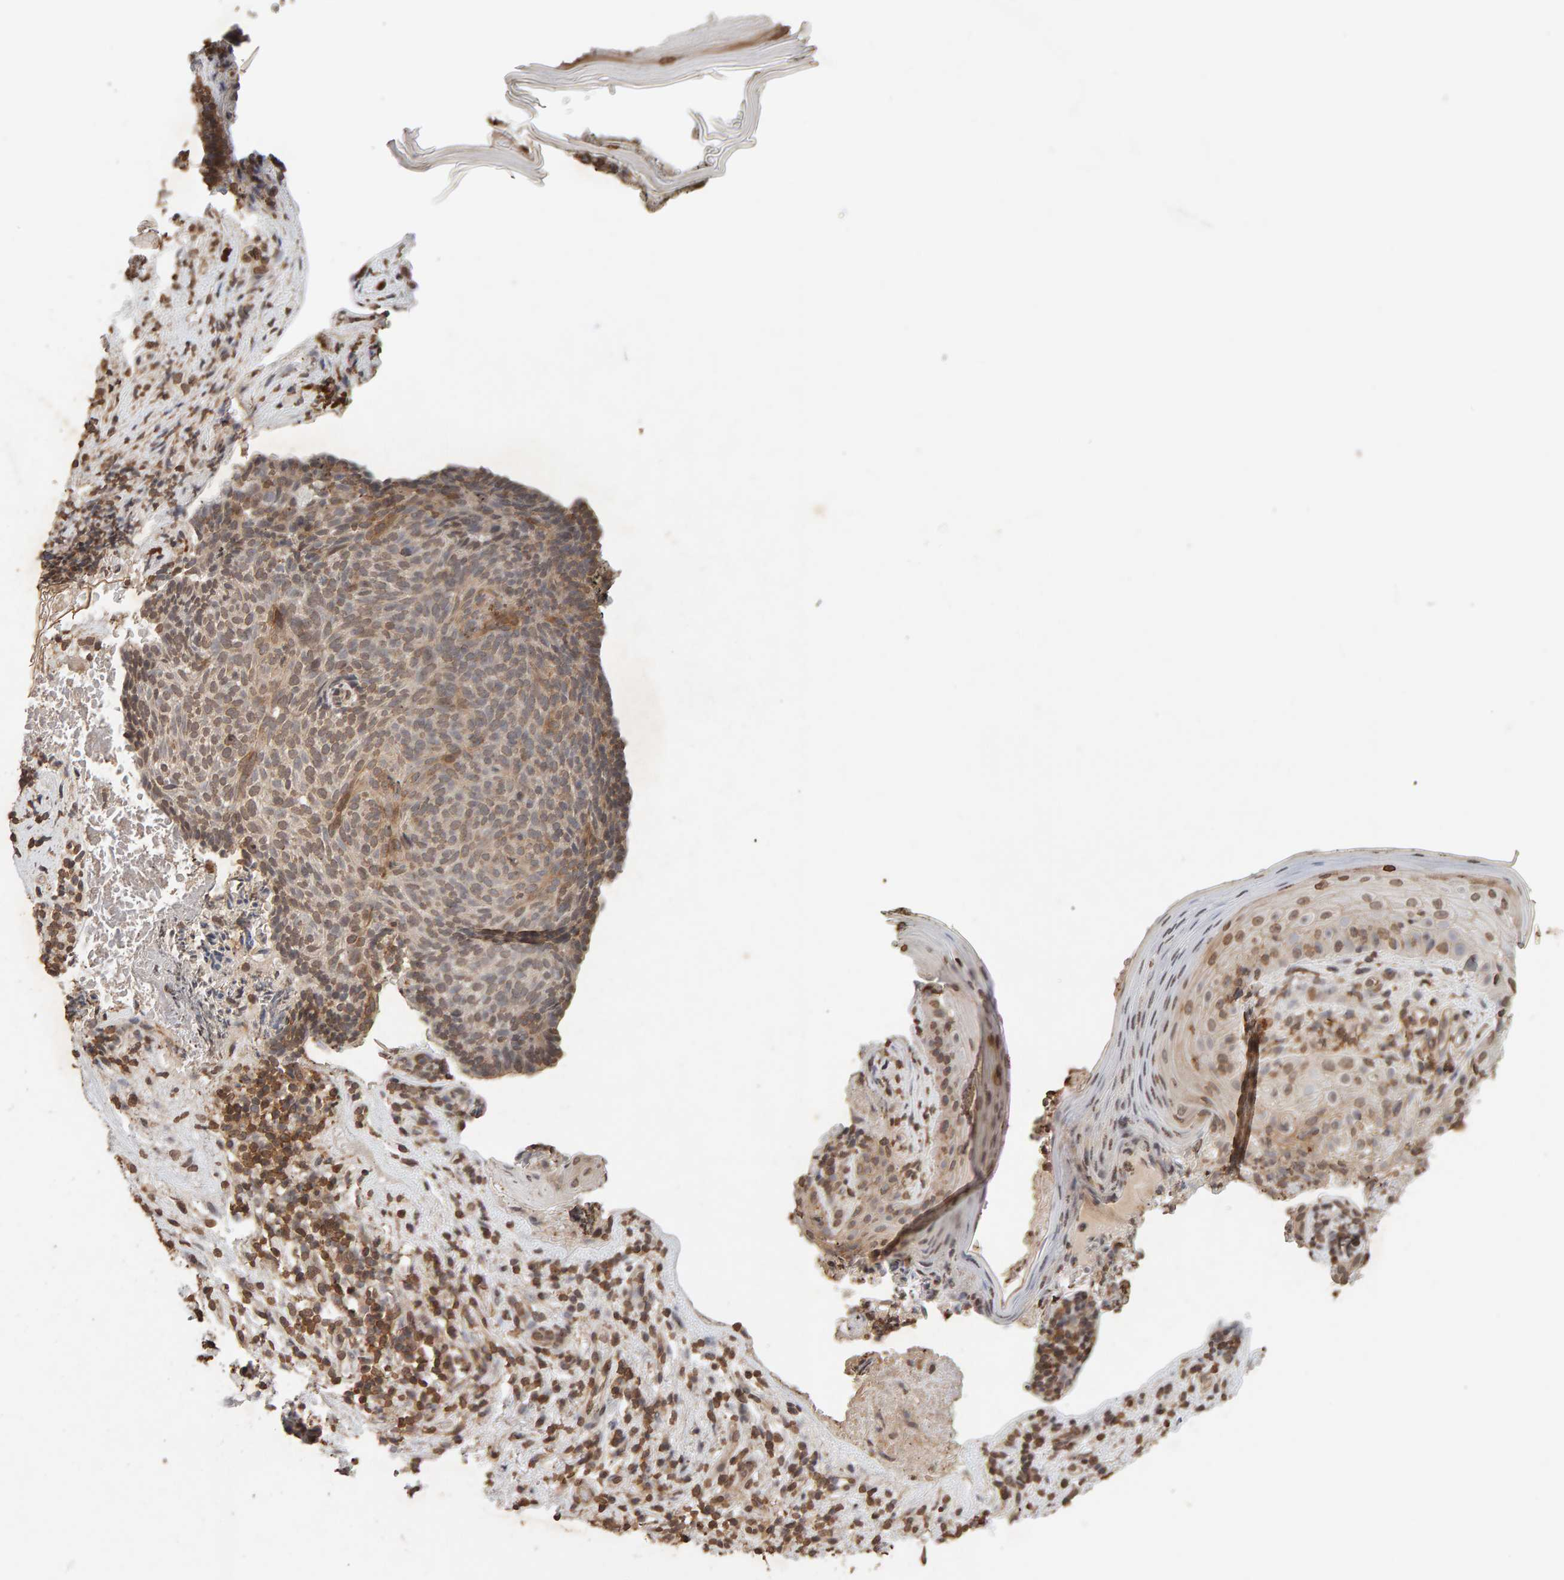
{"staining": {"intensity": "moderate", "quantity": ">75%", "location": "nuclear"}, "tissue": "skin cancer", "cell_type": "Tumor cells", "image_type": "cancer", "snomed": [{"axis": "morphology", "description": "Basal cell carcinoma"}, {"axis": "topography", "description": "Skin"}], "caption": "The histopathology image demonstrates a brown stain indicating the presence of a protein in the nuclear of tumor cells in basal cell carcinoma (skin).", "gene": "DNAJB5", "patient": {"sex": "male", "age": 61}}